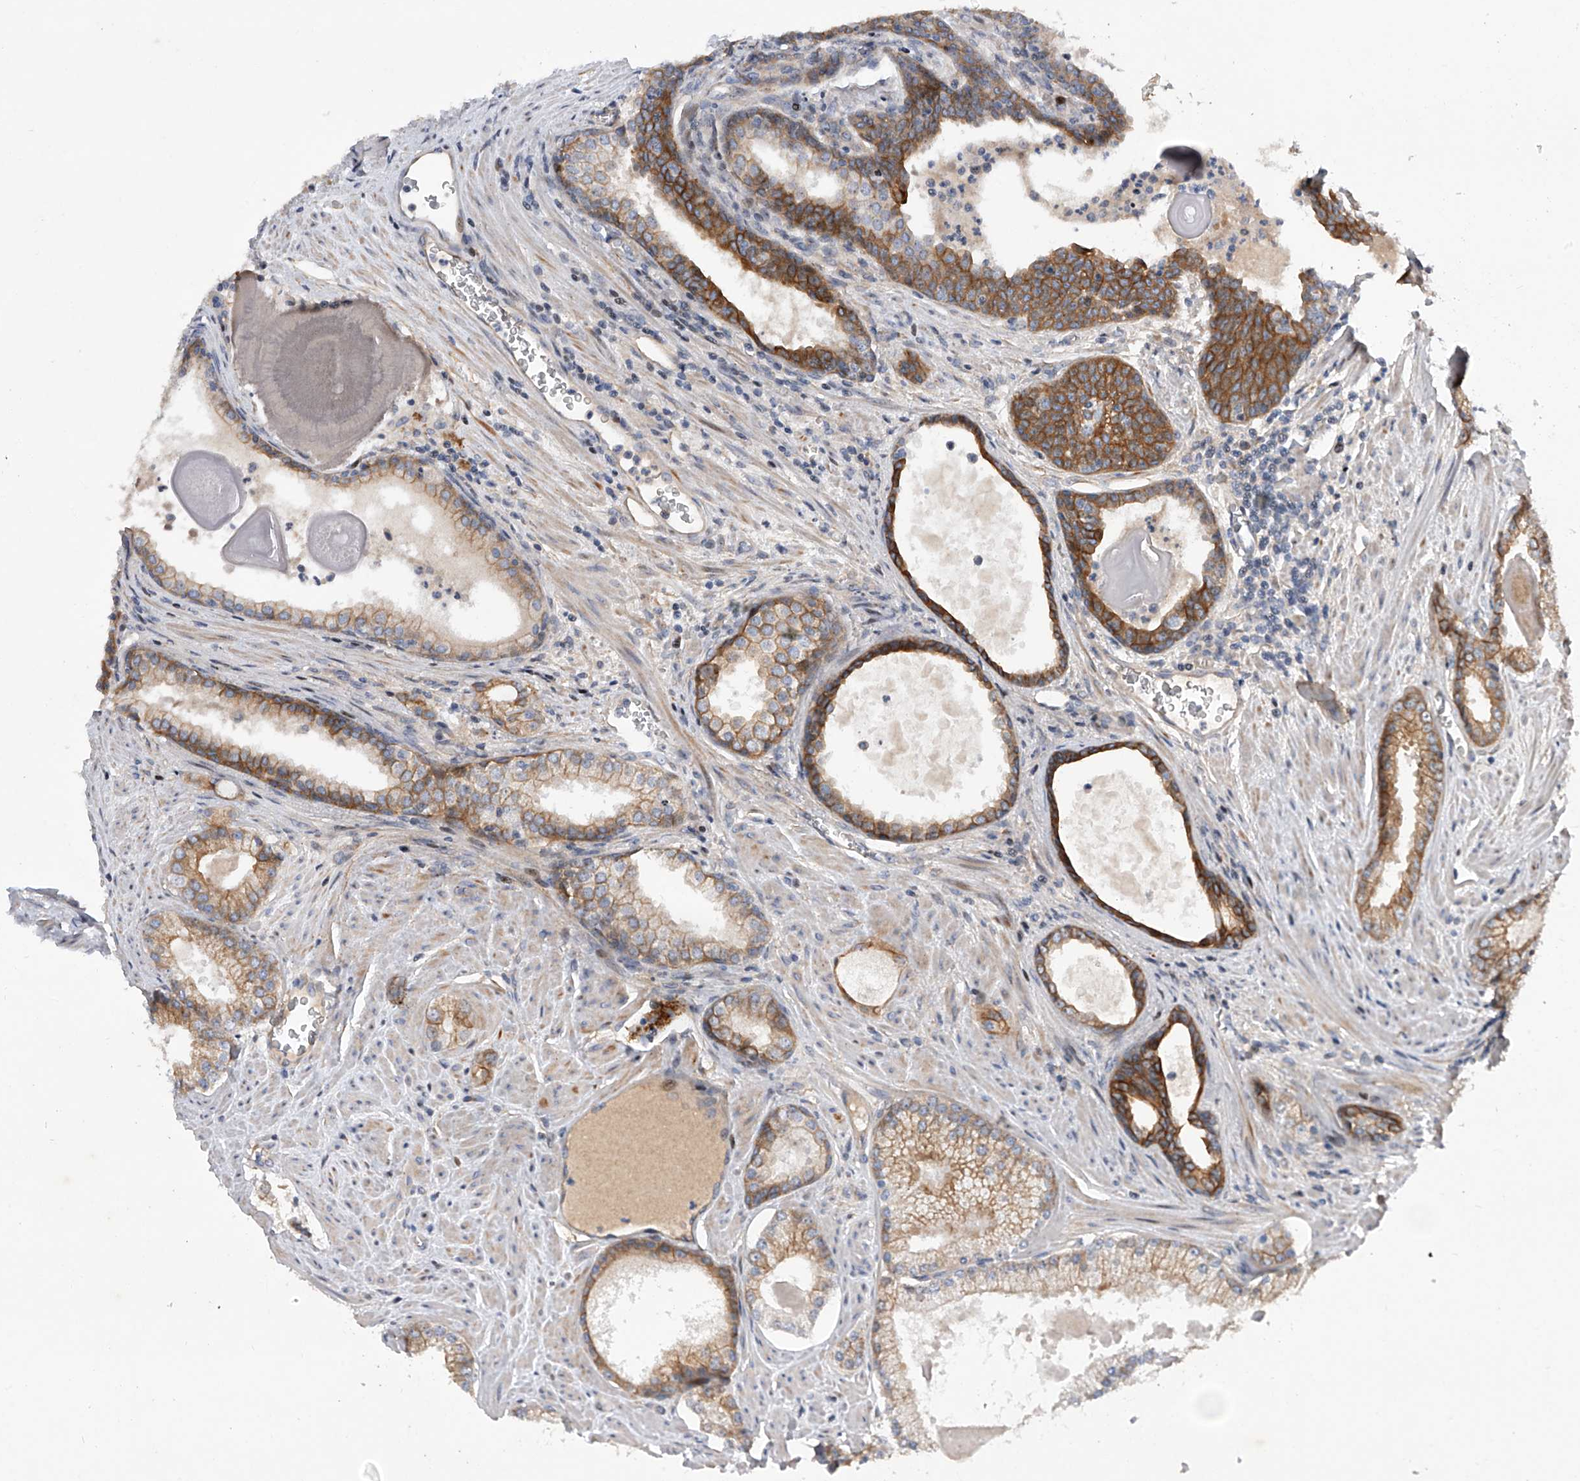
{"staining": {"intensity": "strong", "quantity": "<25%", "location": "cytoplasmic/membranous"}, "tissue": "prostate cancer", "cell_type": "Tumor cells", "image_type": "cancer", "snomed": [{"axis": "morphology", "description": "Adenocarcinoma, Low grade"}, {"axis": "topography", "description": "Prostate"}], "caption": "Approximately <25% of tumor cells in human prostate cancer demonstrate strong cytoplasmic/membranous protein staining as visualized by brown immunohistochemical staining.", "gene": "CDH12", "patient": {"sex": "male", "age": 54}}